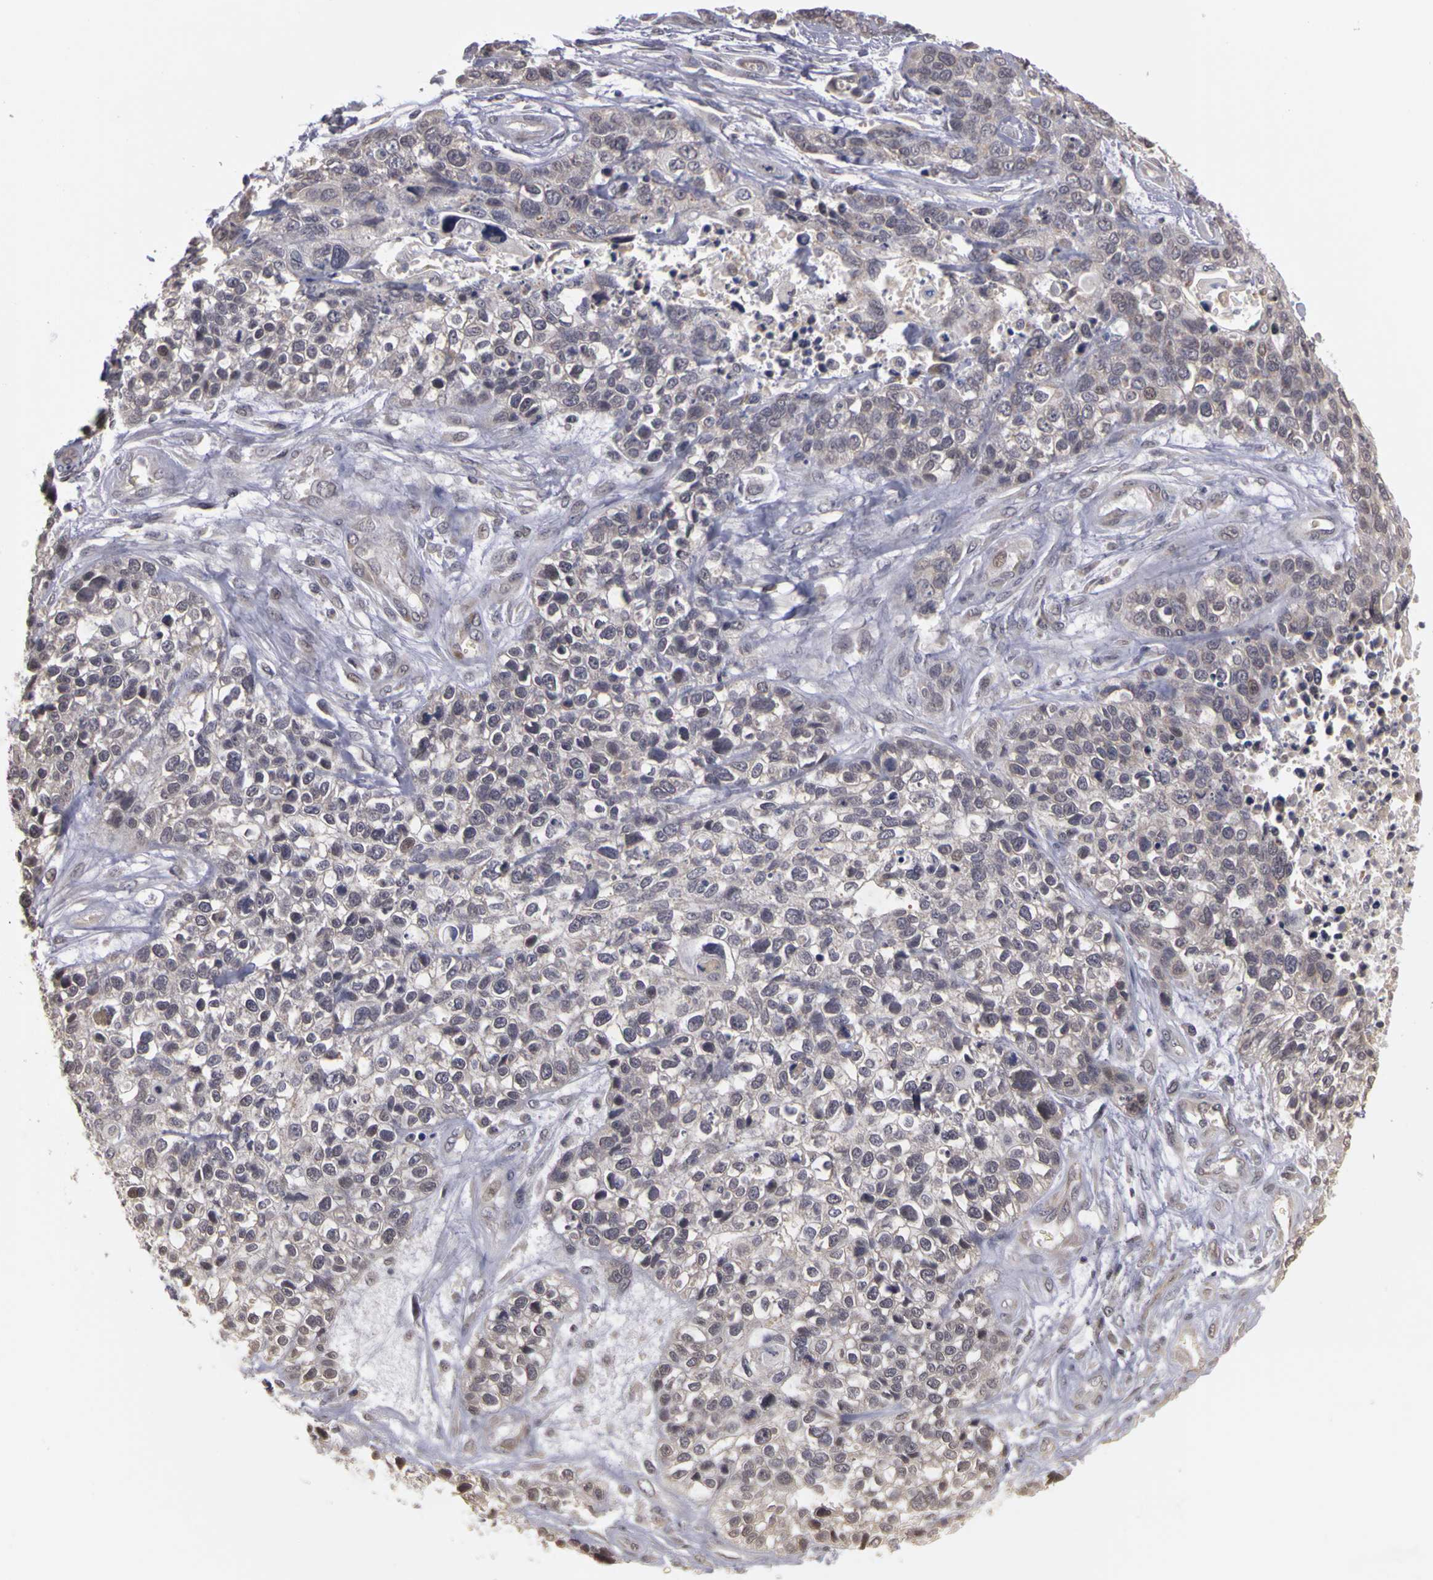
{"staining": {"intensity": "weak", "quantity": "<25%", "location": "cytoplasmic/membranous"}, "tissue": "lung cancer", "cell_type": "Tumor cells", "image_type": "cancer", "snomed": [{"axis": "morphology", "description": "Squamous cell carcinoma, NOS"}, {"axis": "topography", "description": "Lymph node"}, {"axis": "topography", "description": "Lung"}], "caption": "High magnification brightfield microscopy of squamous cell carcinoma (lung) stained with DAB (brown) and counterstained with hematoxylin (blue): tumor cells show no significant staining.", "gene": "FRMD7", "patient": {"sex": "male", "age": 74}}